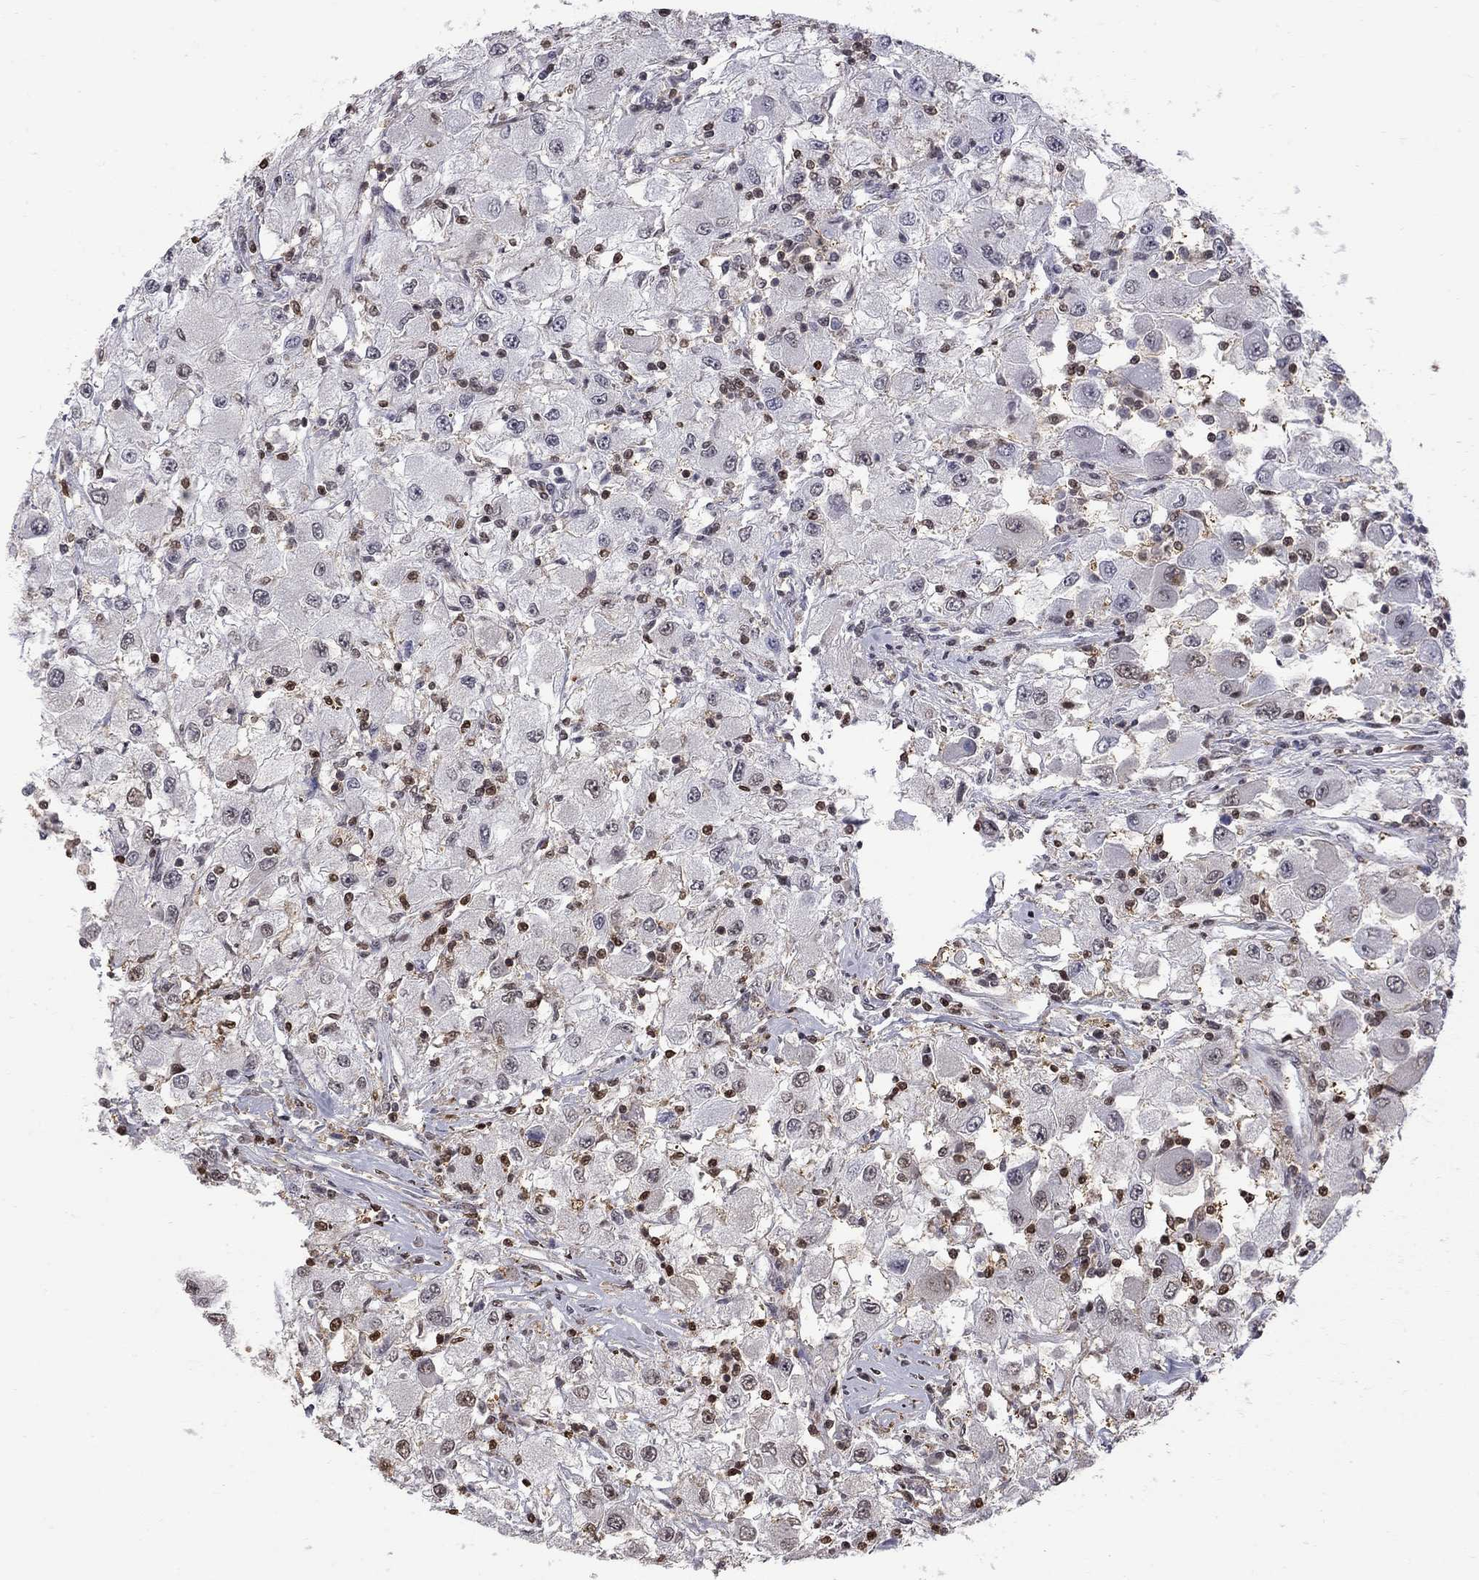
{"staining": {"intensity": "negative", "quantity": "none", "location": "none"}, "tissue": "renal cancer", "cell_type": "Tumor cells", "image_type": "cancer", "snomed": [{"axis": "morphology", "description": "Adenocarcinoma, NOS"}, {"axis": "topography", "description": "Kidney"}], "caption": "Tumor cells are negative for brown protein staining in renal adenocarcinoma.", "gene": "RFWD3", "patient": {"sex": "female", "age": 67}}